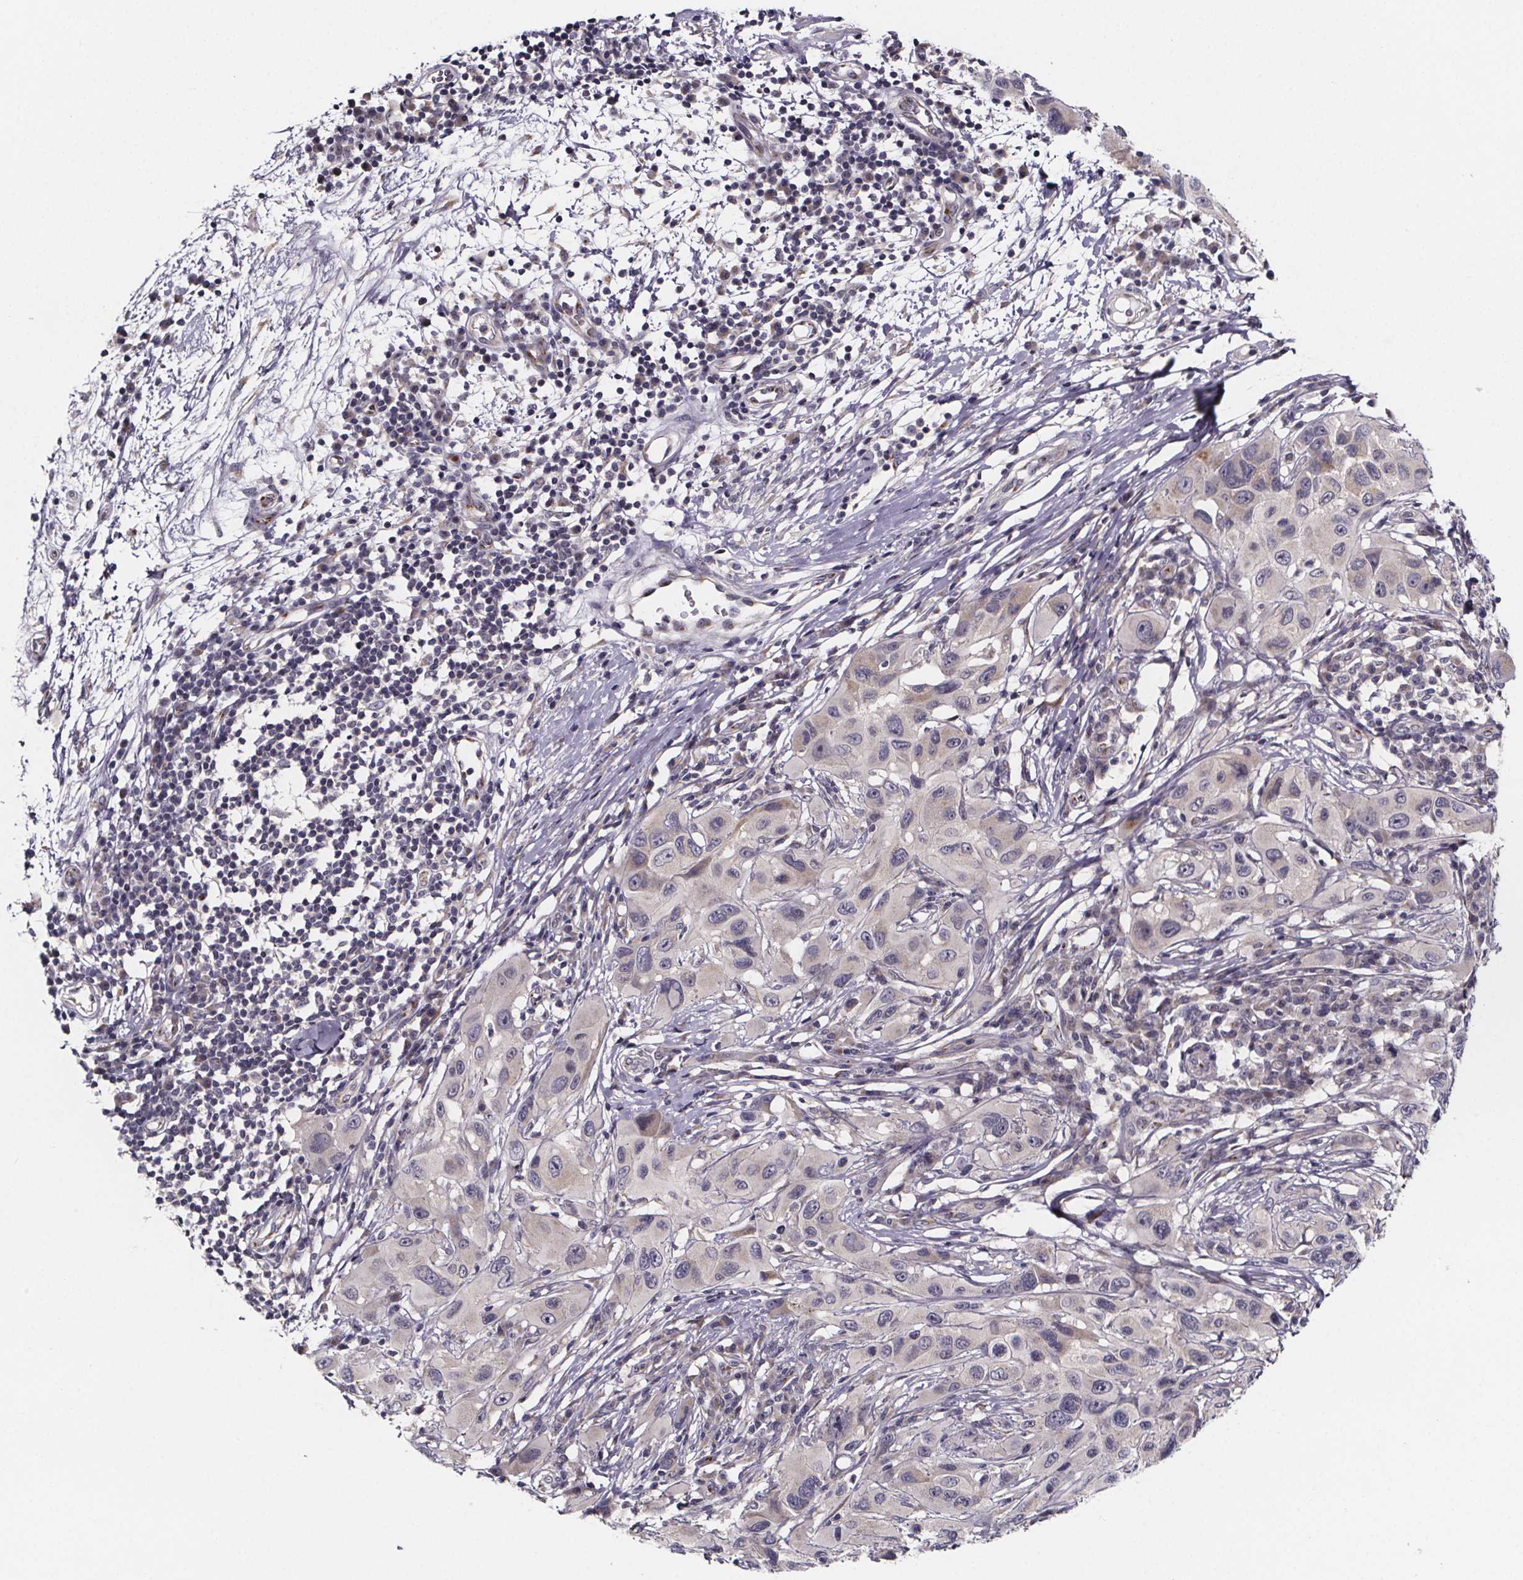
{"staining": {"intensity": "negative", "quantity": "none", "location": "none"}, "tissue": "melanoma", "cell_type": "Tumor cells", "image_type": "cancer", "snomed": [{"axis": "morphology", "description": "Malignant melanoma, NOS"}, {"axis": "topography", "description": "Skin"}], "caption": "The IHC photomicrograph has no significant positivity in tumor cells of malignant melanoma tissue.", "gene": "NDST1", "patient": {"sex": "male", "age": 53}}